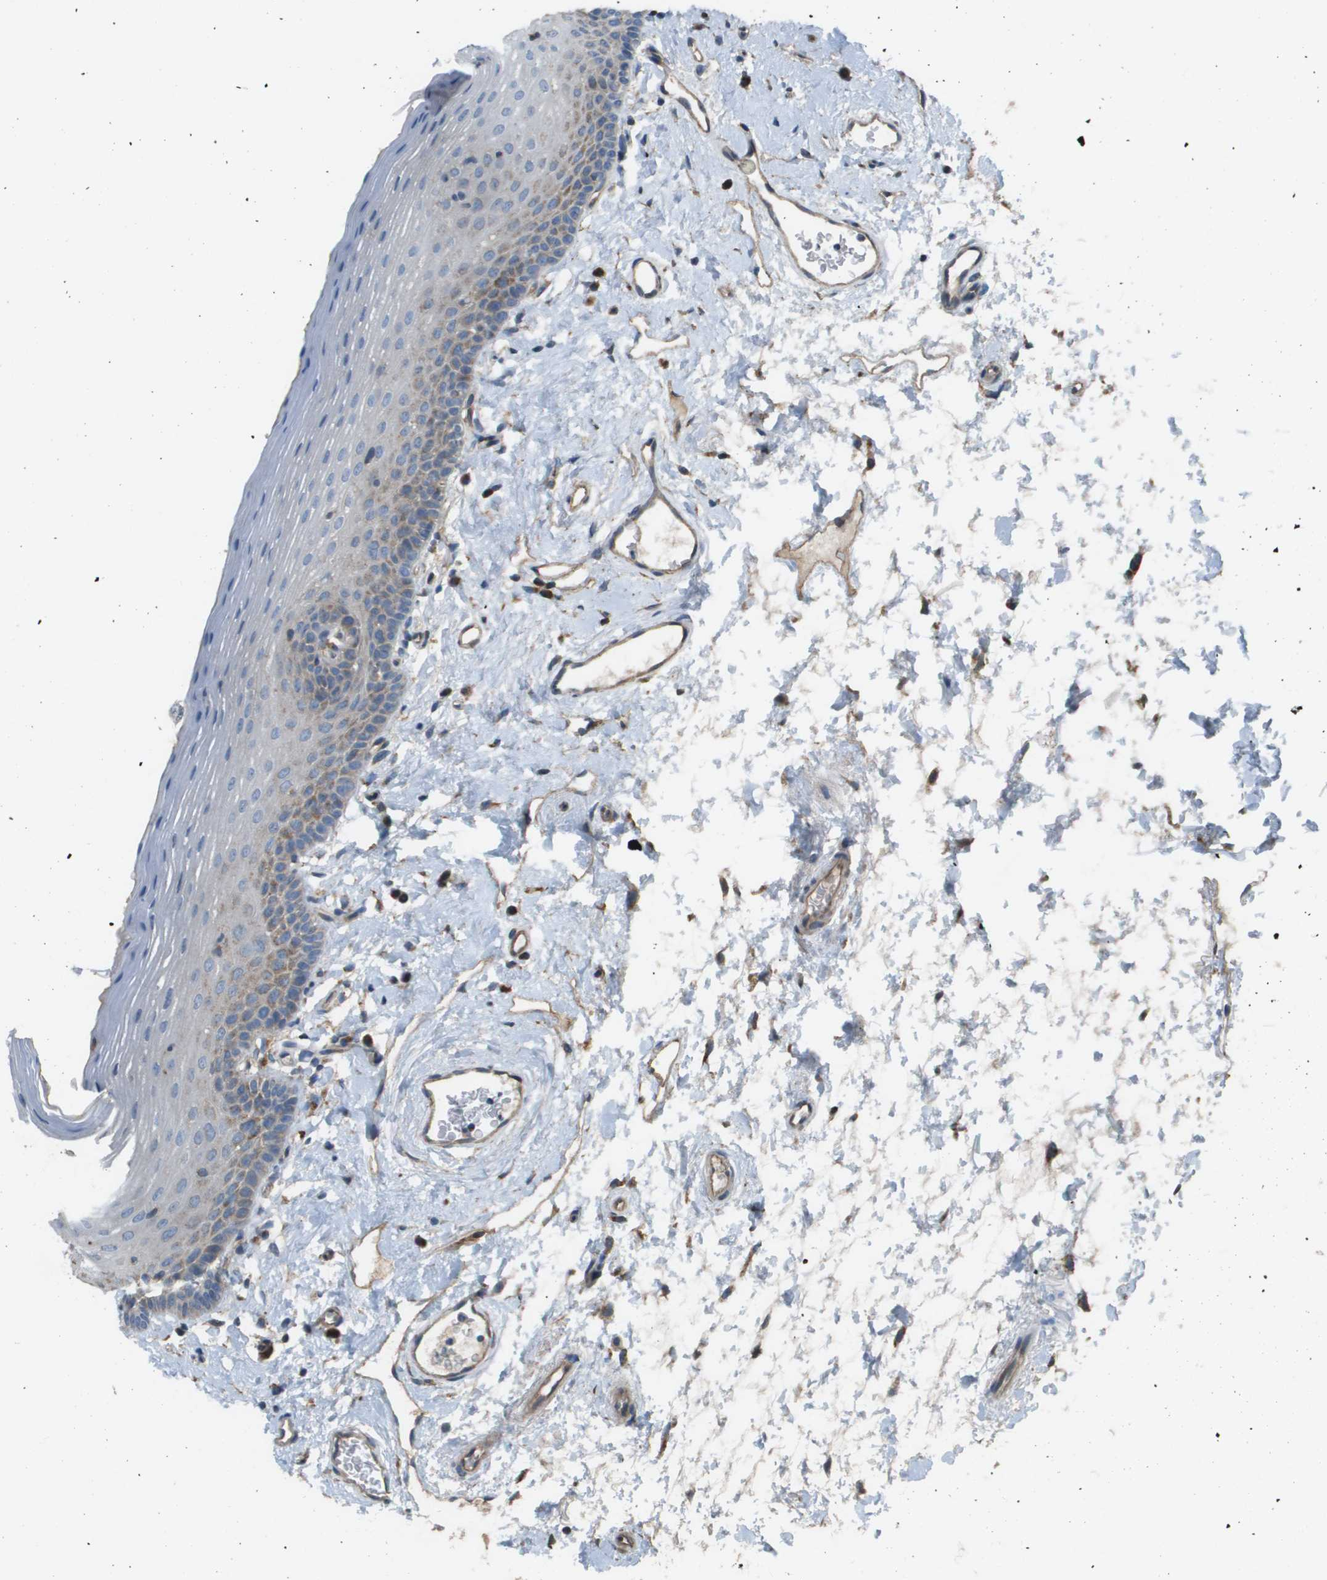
{"staining": {"intensity": "moderate", "quantity": "25%-75%", "location": "cytoplasmic/membranous"}, "tissue": "oral mucosa", "cell_type": "Squamous epithelial cells", "image_type": "normal", "snomed": [{"axis": "morphology", "description": "Normal tissue, NOS"}, {"axis": "topography", "description": "Oral tissue"}], "caption": "The histopathology image reveals immunohistochemical staining of benign oral mucosa. There is moderate cytoplasmic/membranous expression is appreciated in about 25%-75% of squamous epithelial cells.", "gene": "NRK", "patient": {"sex": "male", "age": 66}}